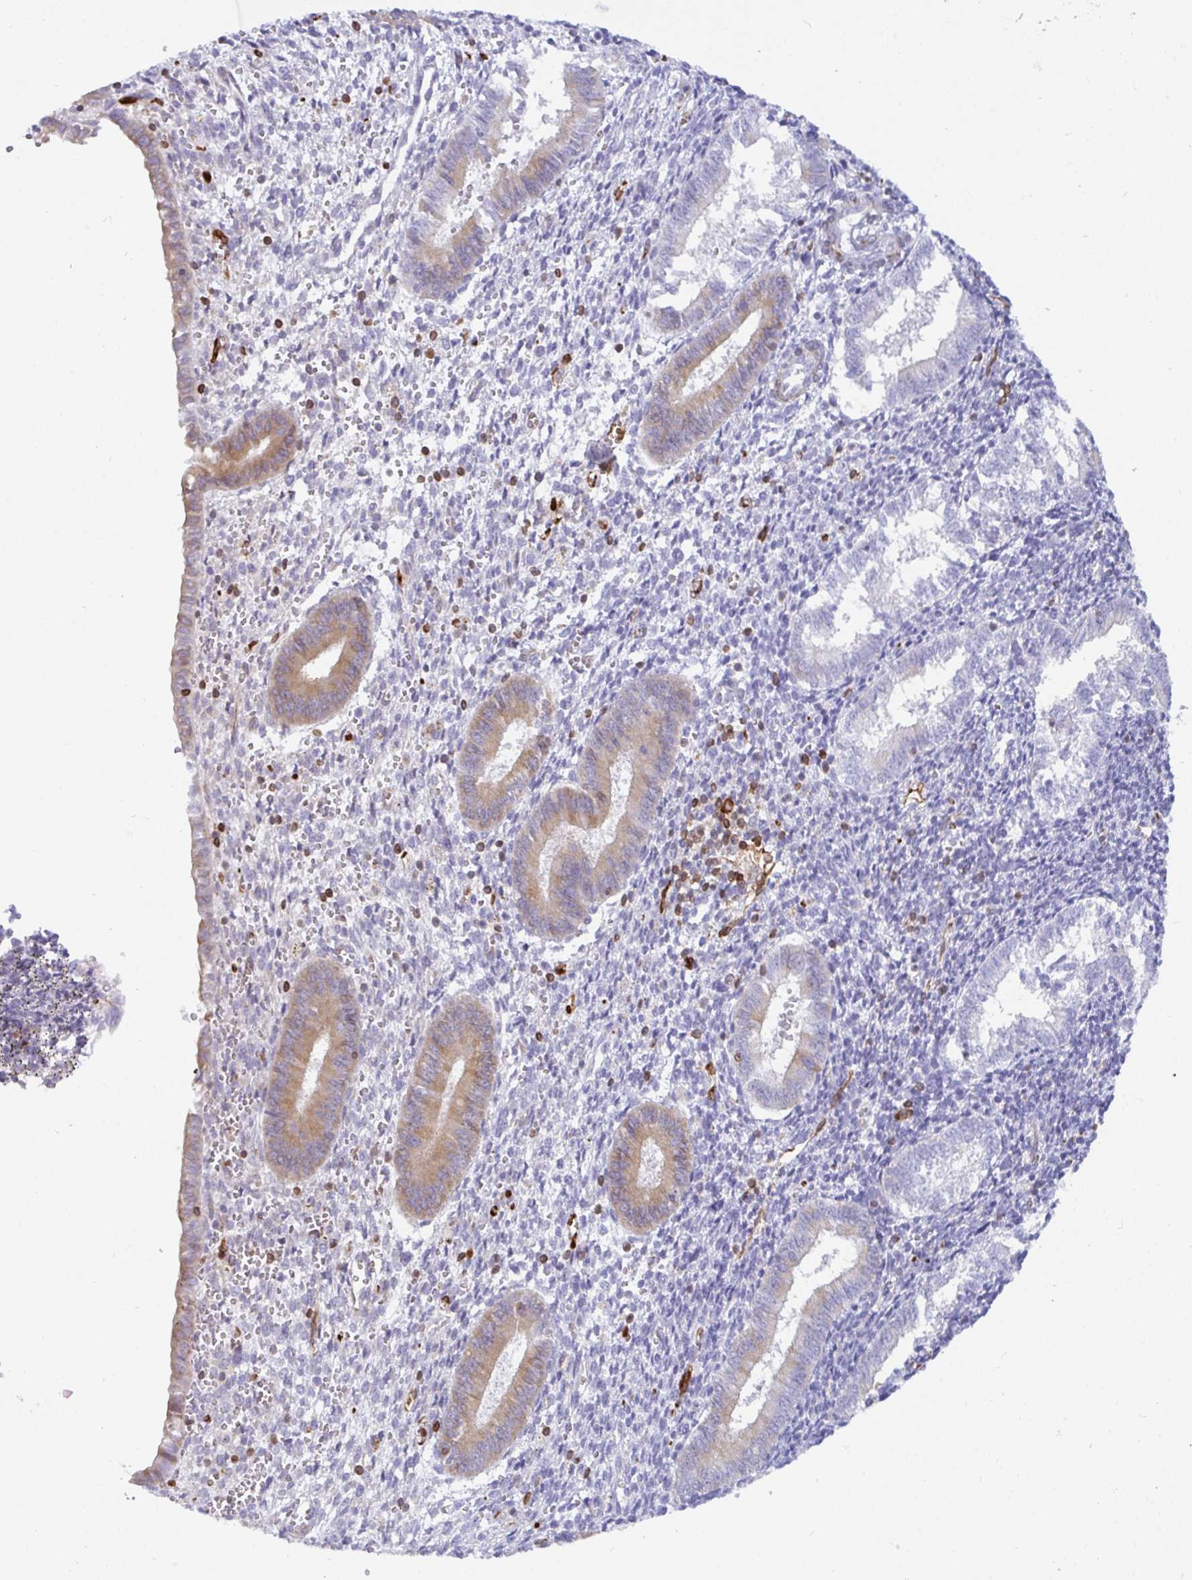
{"staining": {"intensity": "negative", "quantity": "none", "location": "none"}, "tissue": "endometrium", "cell_type": "Cells in endometrial stroma", "image_type": "normal", "snomed": [{"axis": "morphology", "description": "Normal tissue, NOS"}, {"axis": "topography", "description": "Endometrium"}], "caption": "High magnification brightfield microscopy of benign endometrium stained with DAB (3,3'-diaminobenzidine) (brown) and counterstained with hematoxylin (blue): cells in endometrial stroma show no significant expression.", "gene": "TP53I11", "patient": {"sex": "female", "age": 25}}